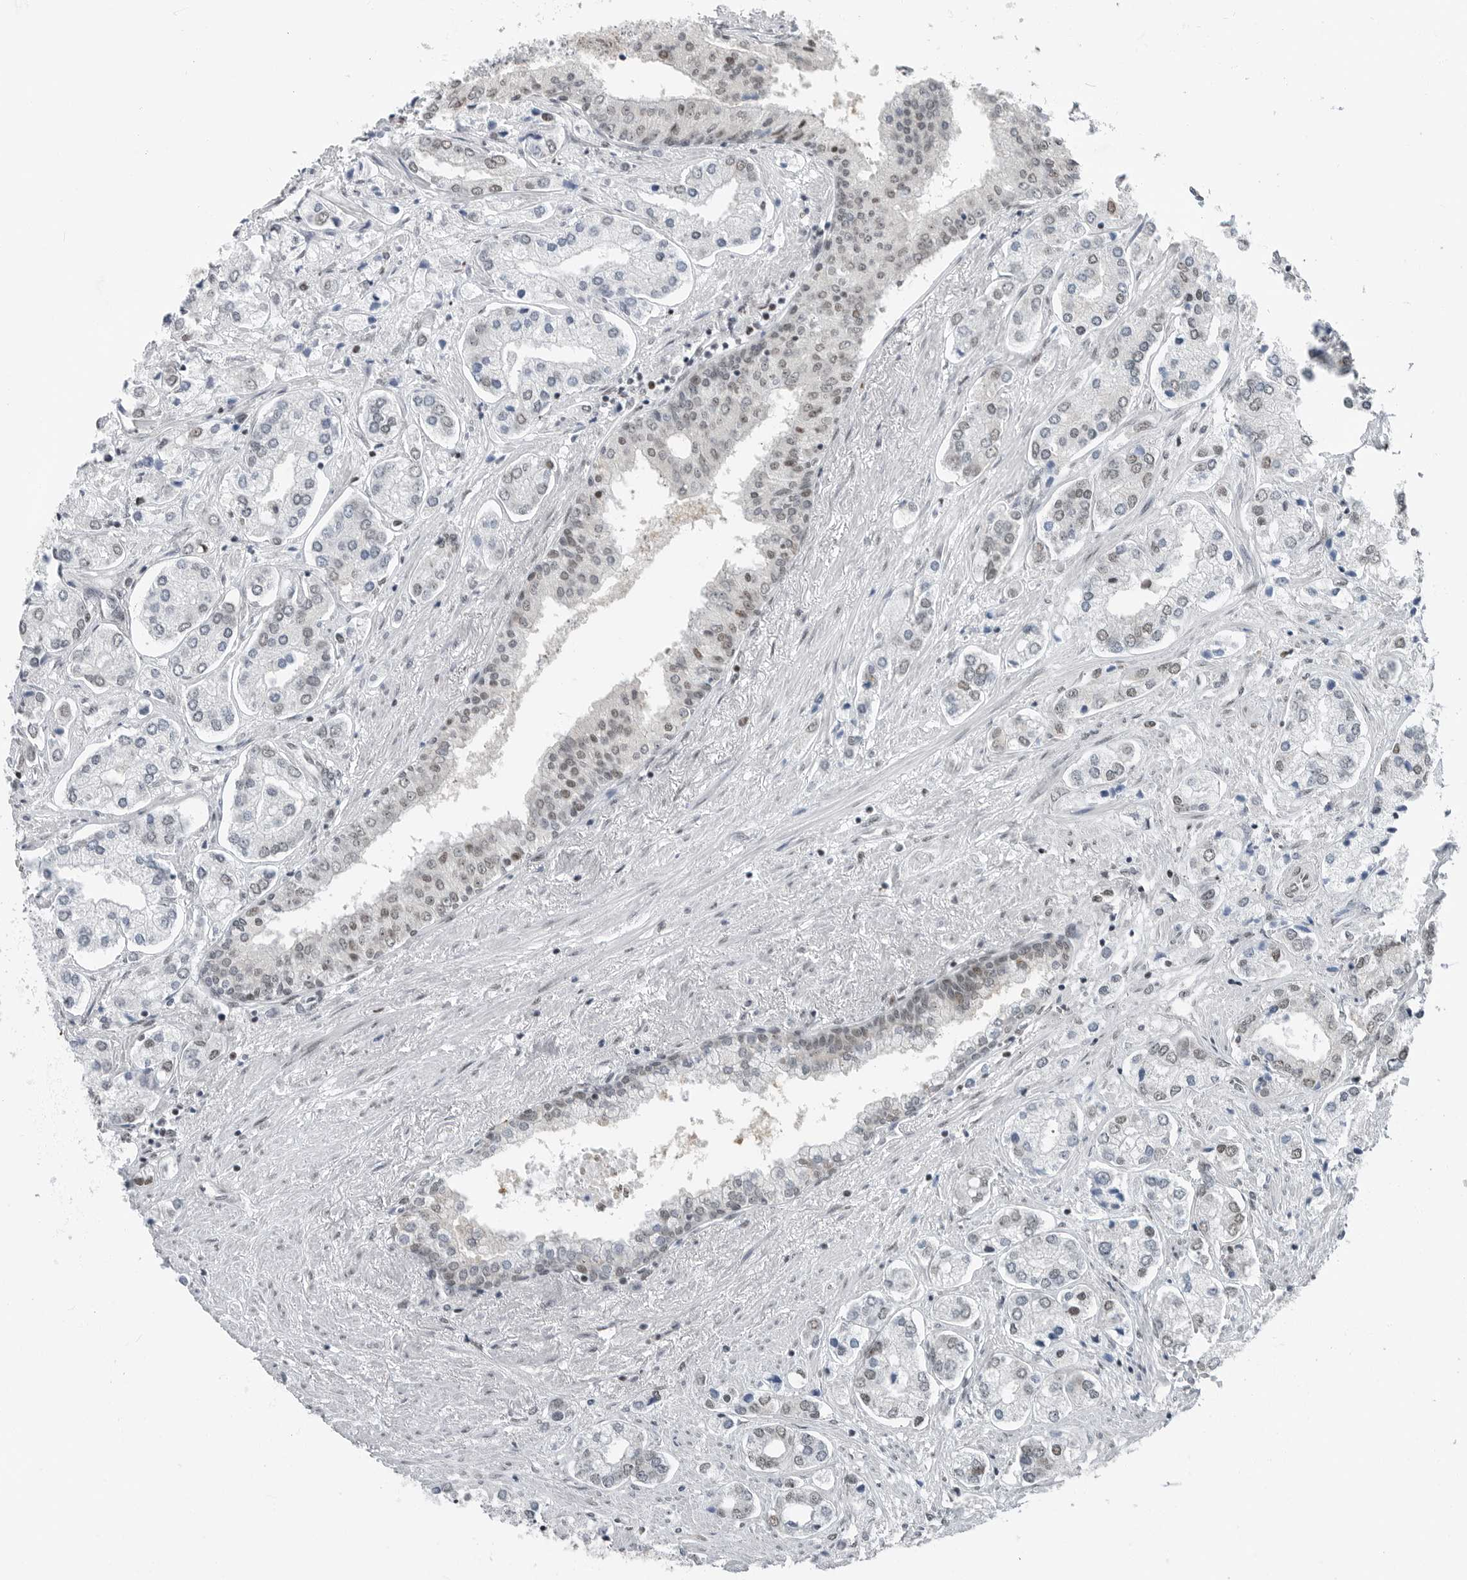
{"staining": {"intensity": "moderate", "quantity": "<25%", "location": "nuclear"}, "tissue": "prostate cancer", "cell_type": "Tumor cells", "image_type": "cancer", "snomed": [{"axis": "morphology", "description": "Adenocarcinoma, High grade"}, {"axis": "topography", "description": "Prostate"}], "caption": "Prostate cancer (adenocarcinoma (high-grade)) stained with DAB (3,3'-diaminobenzidine) immunohistochemistry (IHC) reveals low levels of moderate nuclear expression in approximately <25% of tumor cells.", "gene": "BLZF1", "patient": {"sex": "male", "age": 66}}